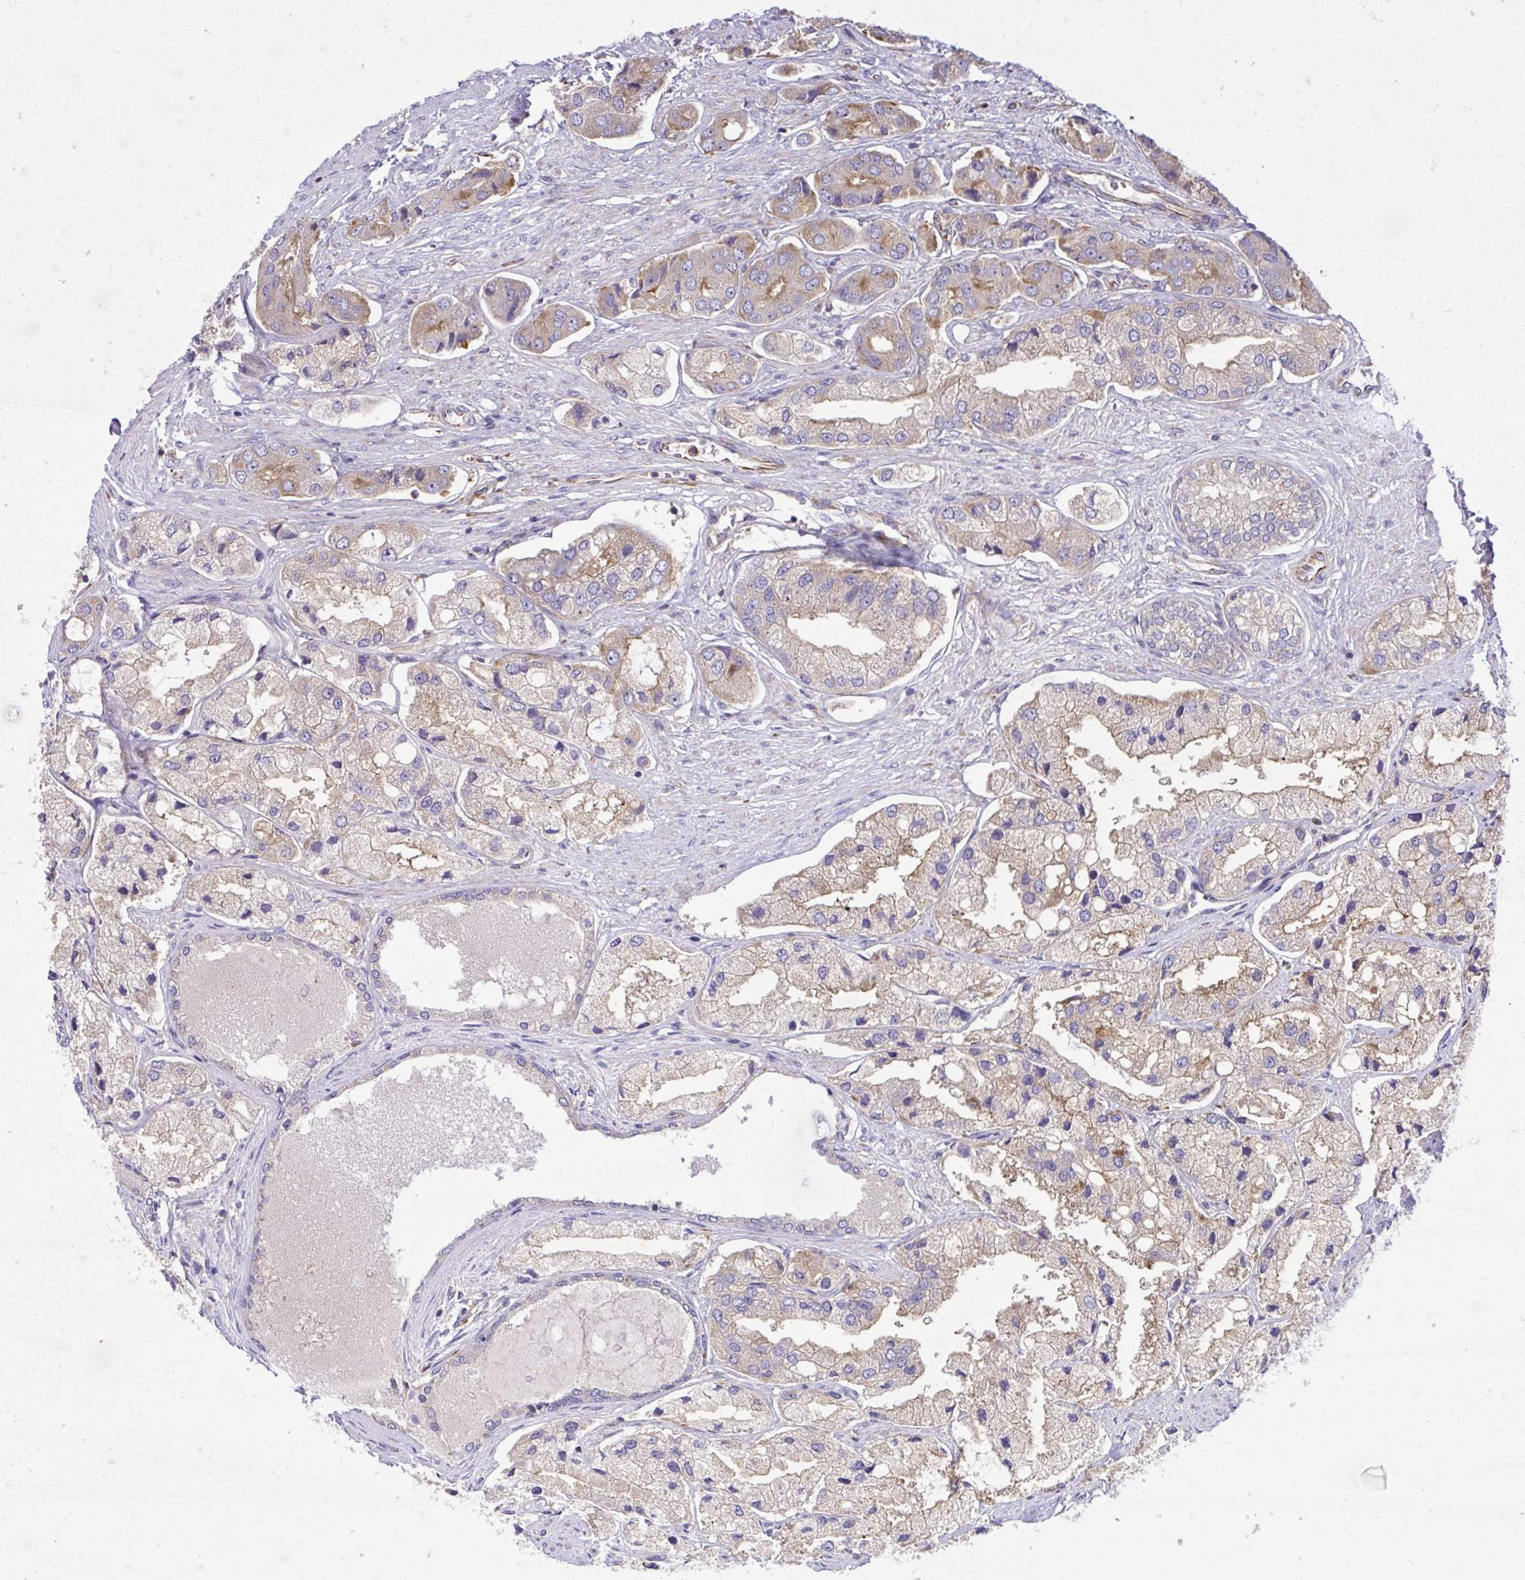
{"staining": {"intensity": "weak", "quantity": "25%-75%", "location": "cytoplasmic/membranous"}, "tissue": "prostate cancer", "cell_type": "Tumor cells", "image_type": "cancer", "snomed": [{"axis": "morphology", "description": "Adenocarcinoma, Low grade"}, {"axis": "topography", "description": "Prostate"}], "caption": "Tumor cells display weak cytoplasmic/membranous staining in approximately 25%-75% of cells in prostate cancer (low-grade adenocarcinoma).", "gene": "PAIP2", "patient": {"sex": "male", "age": 69}}